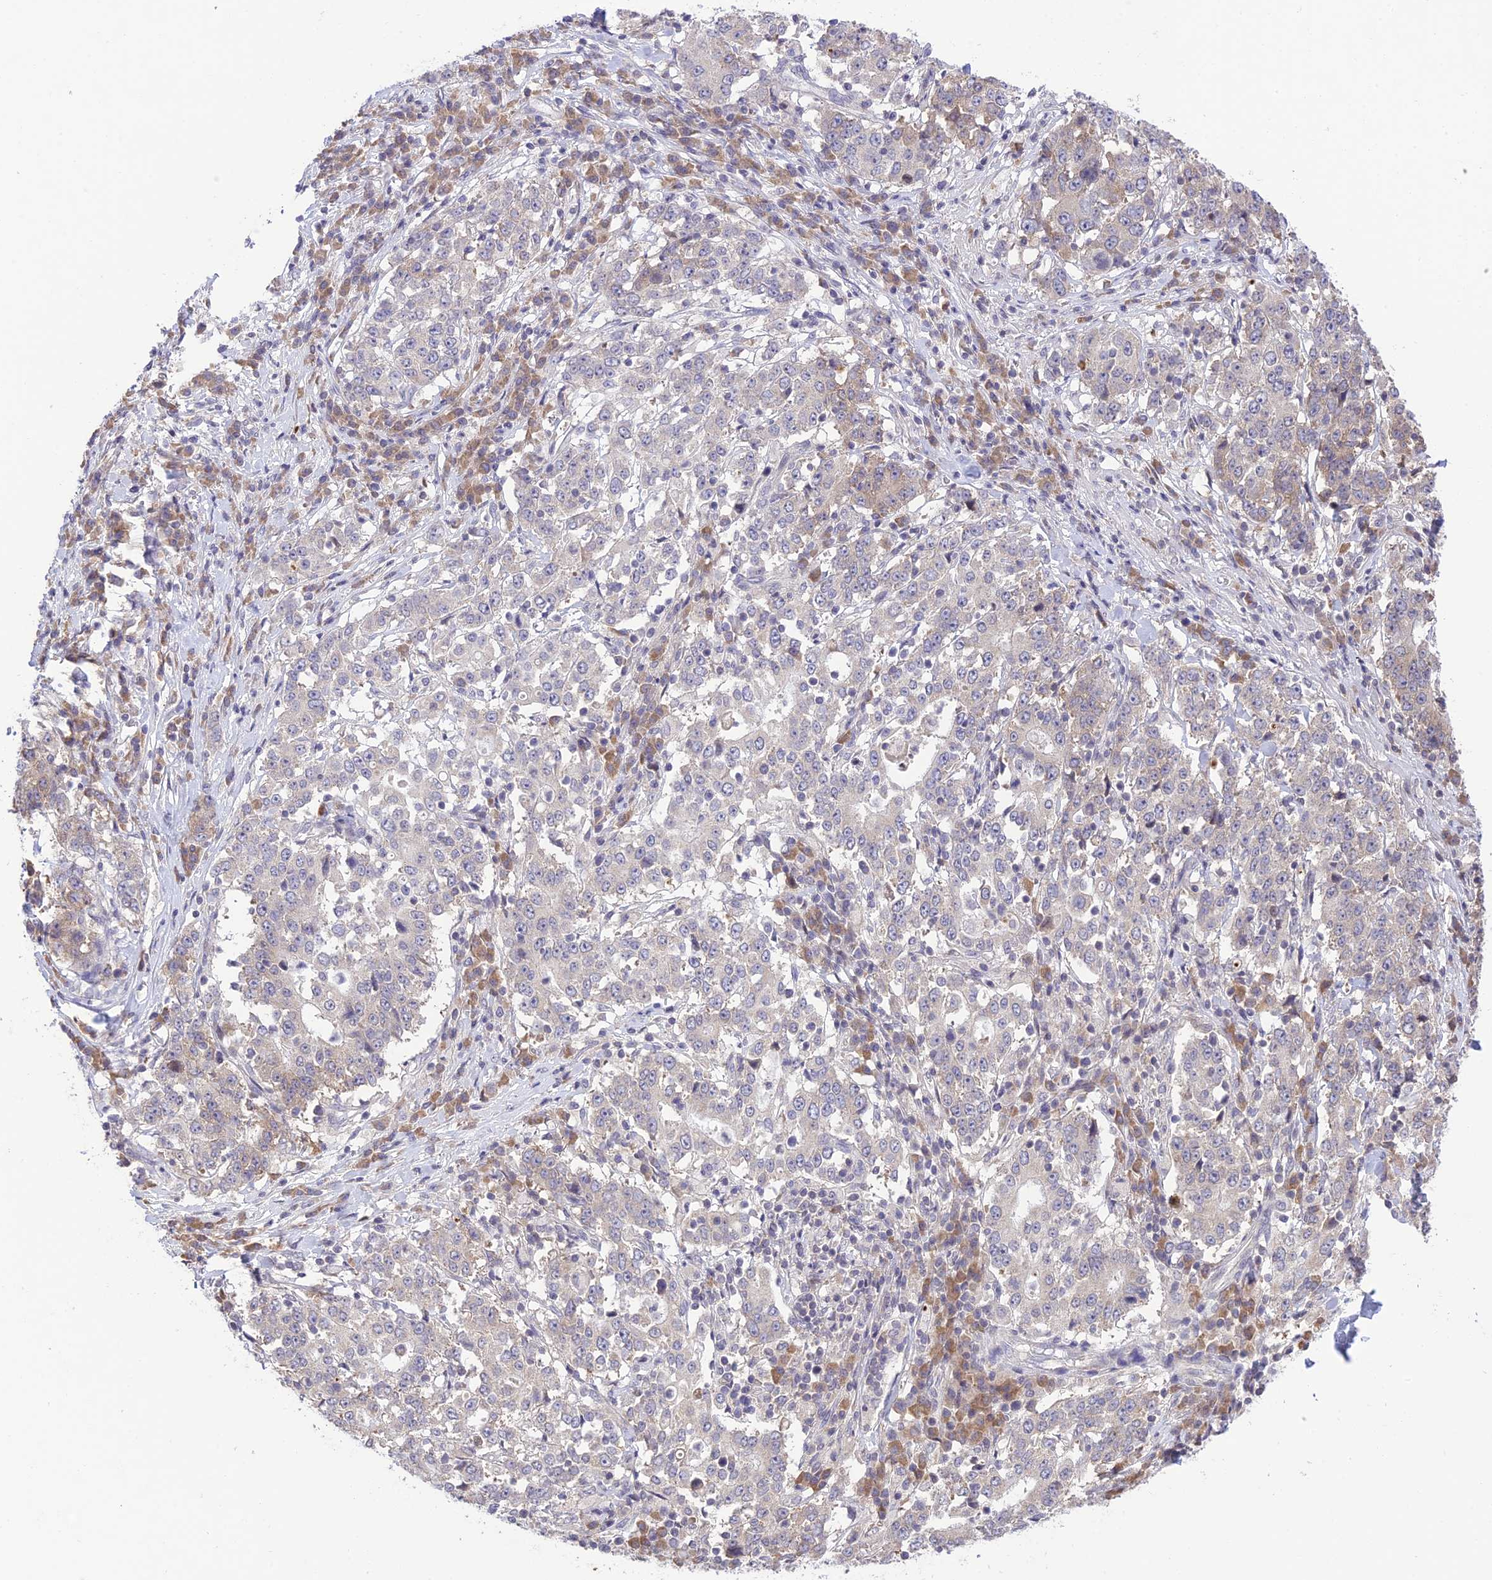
{"staining": {"intensity": "negative", "quantity": "none", "location": "none"}, "tissue": "stomach cancer", "cell_type": "Tumor cells", "image_type": "cancer", "snomed": [{"axis": "morphology", "description": "Adenocarcinoma, NOS"}, {"axis": "topography", "description": "Stomach"}], "caption": "IHC image of neoplastic tissue: human stomach cancer (adenocarcinoma) stained with DAB exhibits no significant protein staining in tumor cells. (DAB (3,3'-diaminobenzidine) immunohistochemistry with hematoxylin counter stain).", "gene": "TEKT1", "patient": {"sex": "male", "age": 59}}